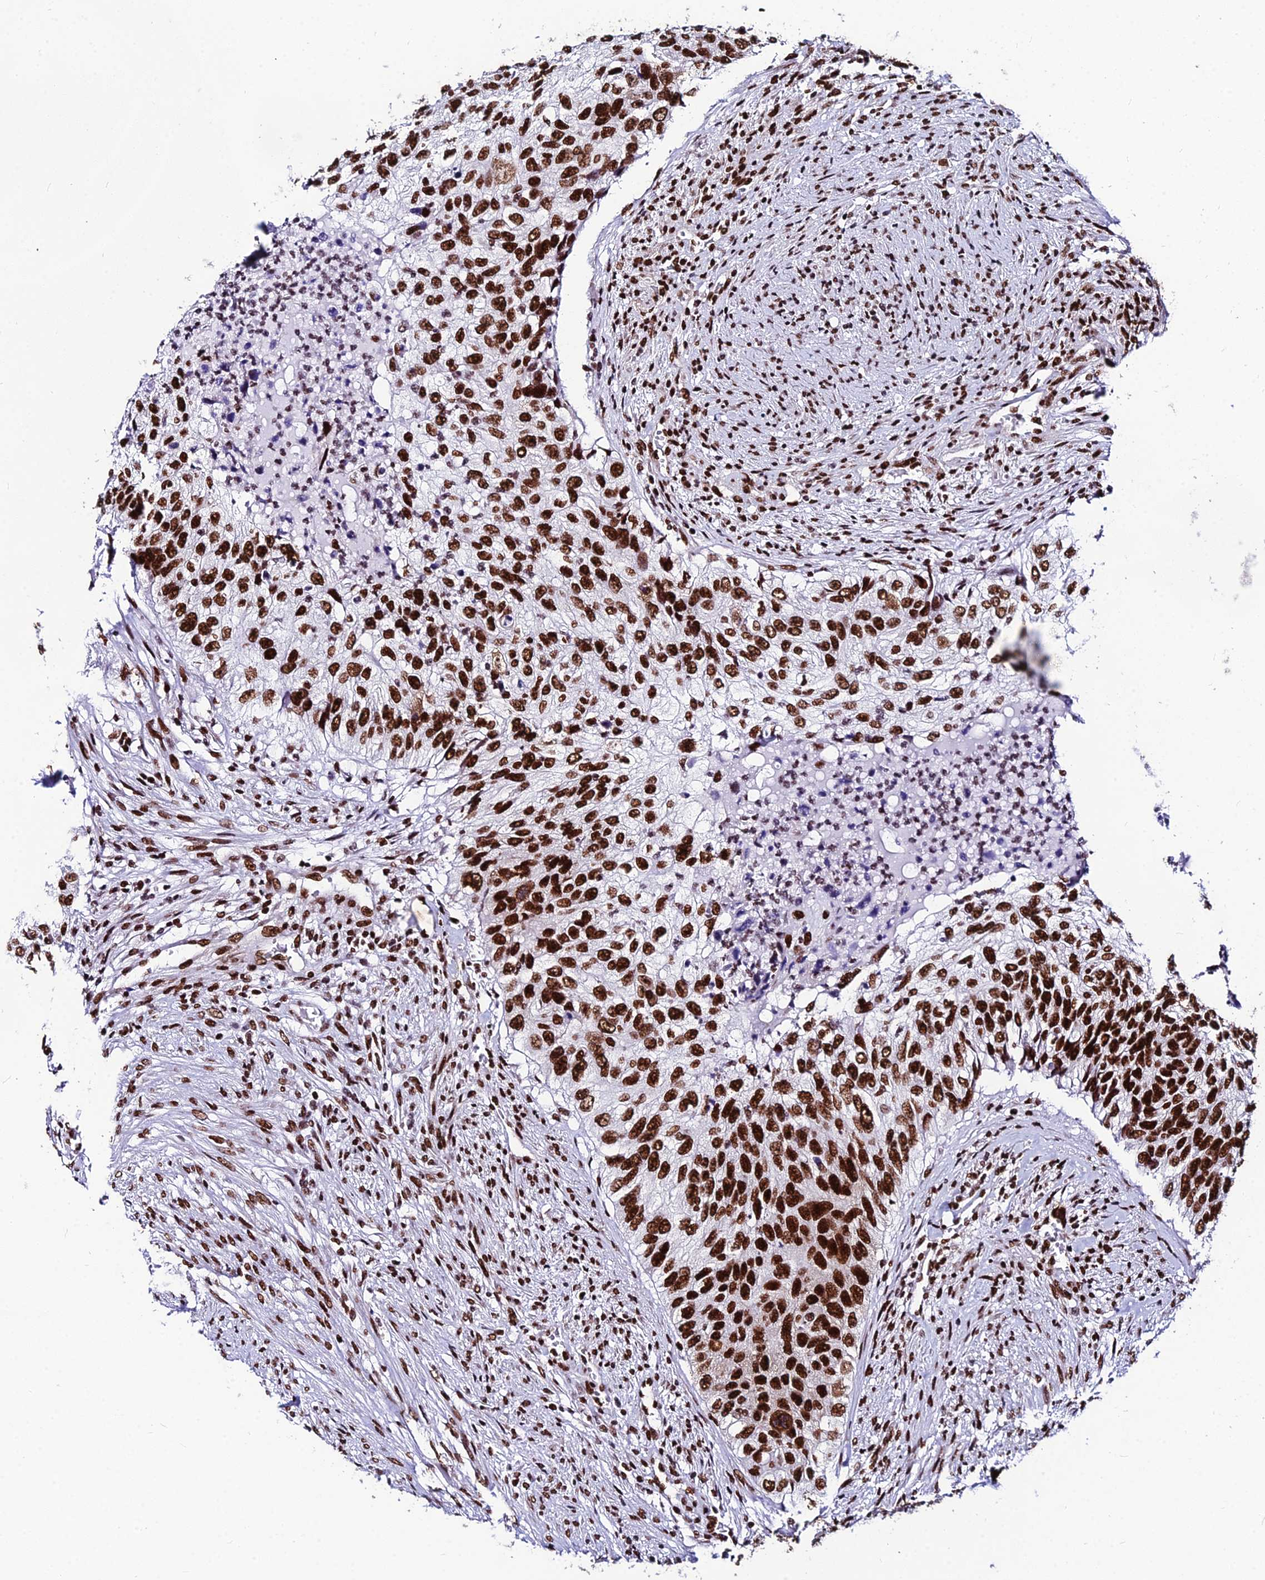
{"staining": {"intensity": "strong", "quantity": ">75%", "location": "nuclear"}, "tissue": "urothelial cancer", "cell_type": "Tumor cells", "image_type": "cancer", "snomed": [{"axis": "morphology", "description": "Urothelial carcinoma, High grade"}, {"axis": "topography", "description": "Urinary bladder"}], "caption": "Immunohistochemical staining of human urothelial cancer demonstrates strong nuclear protein expression in about >75% of tumor cells. (DAB IHC with brightfield microscopy, high magnification).", "gene": "HNRNPH1", "patient": {"sex": "female", "age": 60}}